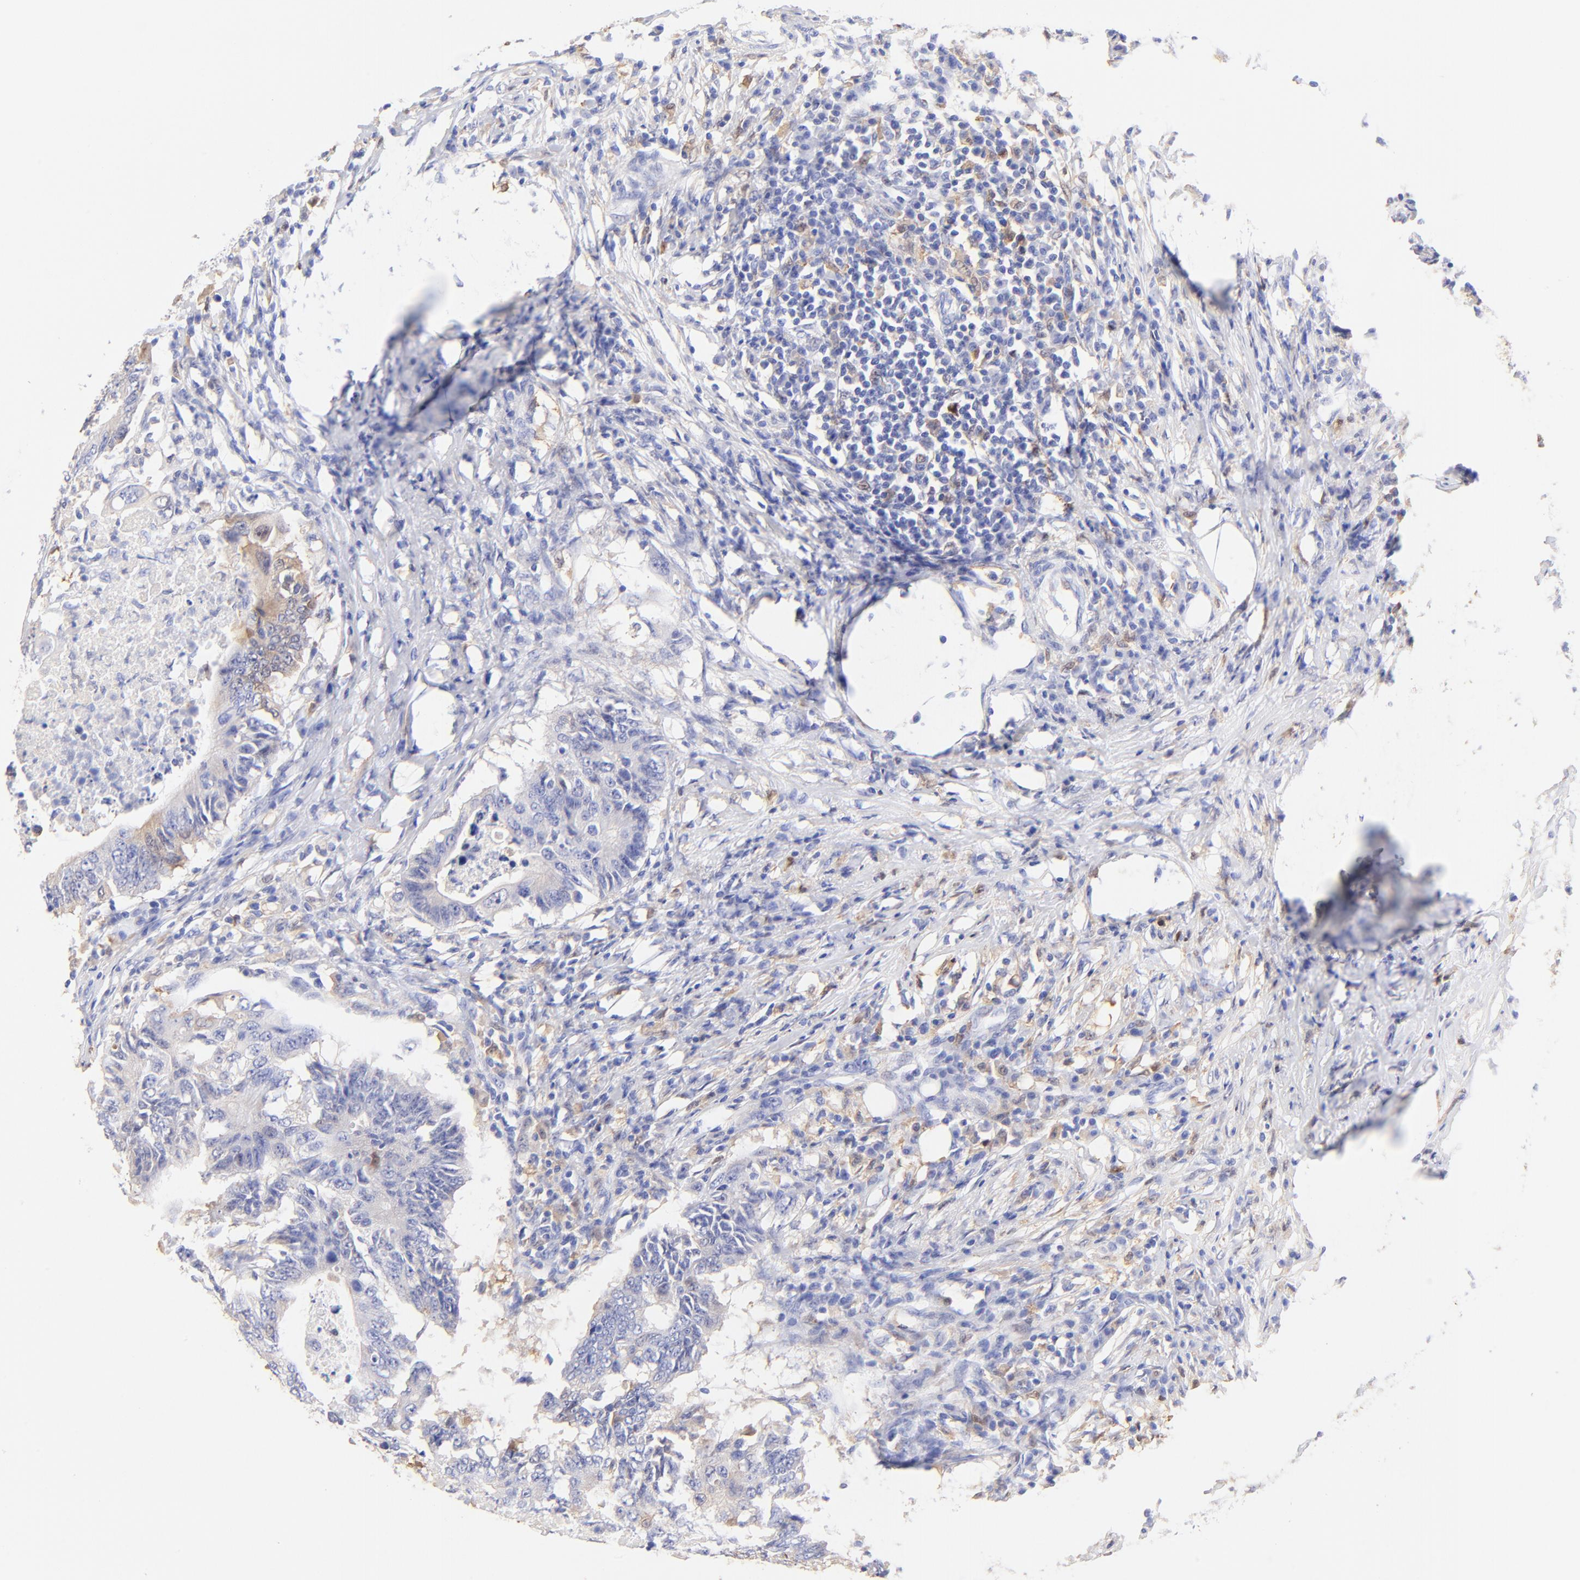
{"staining": {"intensity": "weak", "quantity": "<25%", "location": "cytoplasmic/membranous"}, "tissue": "colorectal cancer", "cell_type": "Tumor cells", "image_type": "cancer", "snomed": [{"axis": "morphology", "description": "Adenocarcinoma, NOS"}, {"axis": "topography", "description": "Colon"}], "caption": "Colorectal adenocarcinoma was stained to show a protein in brown. There is no significant expression in tumor cells.", "gene": "ALDH1A1", "patient": {"sex": "male", "age": 71}}